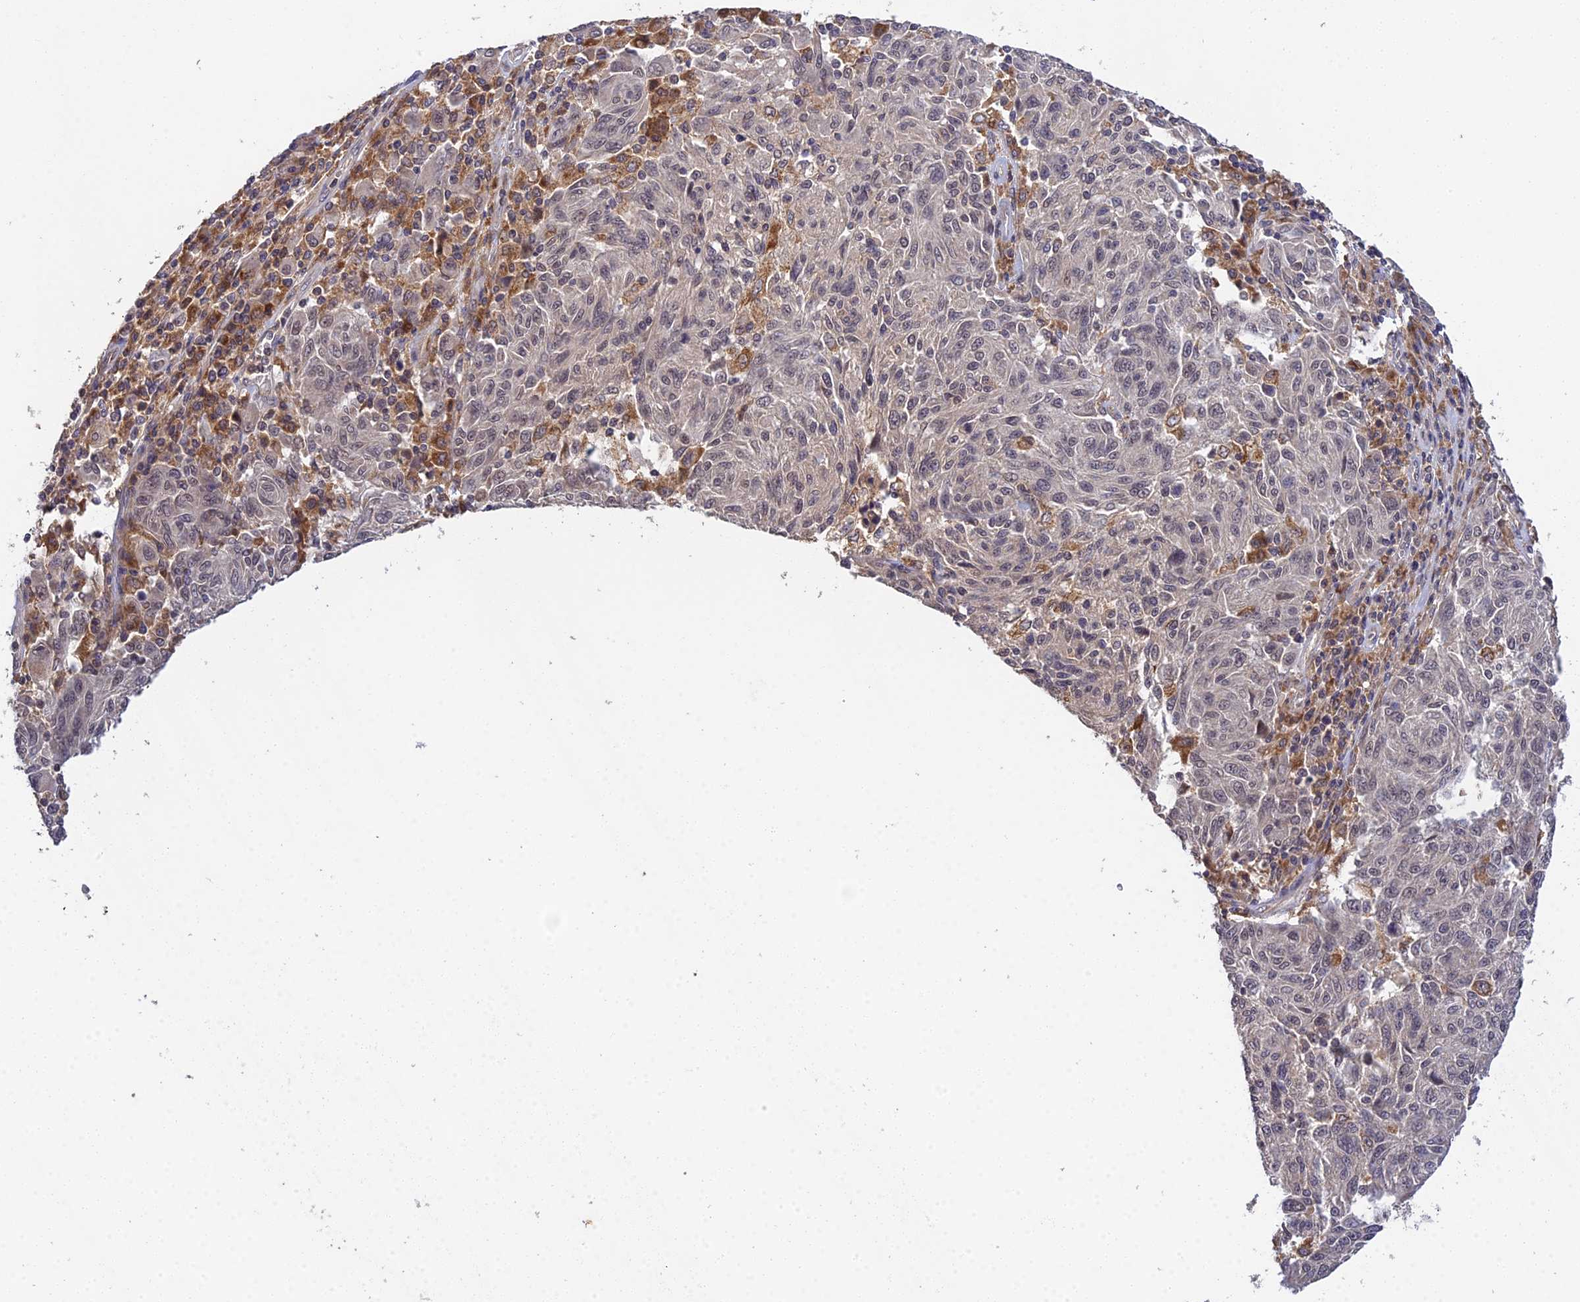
{"staining": {"intensity": "weak", "quantity": "<25%", "location": "nuclear"}, "tissue": "melanoma", "cell_type": "Tumor cells", "image_type": "cancer", "snomed": [{"axis": "morphology", "description": "Malignant melanoma, NOS"}, {"axis": "topography", "description": "Skin"}], "caption": "This is an immunohistochemistry (IHC) histopathology image of human melanoma. There is no expression in tumor cells.", "gene": "TPRX1", "patient": {"sex": "male", "age": 53}}